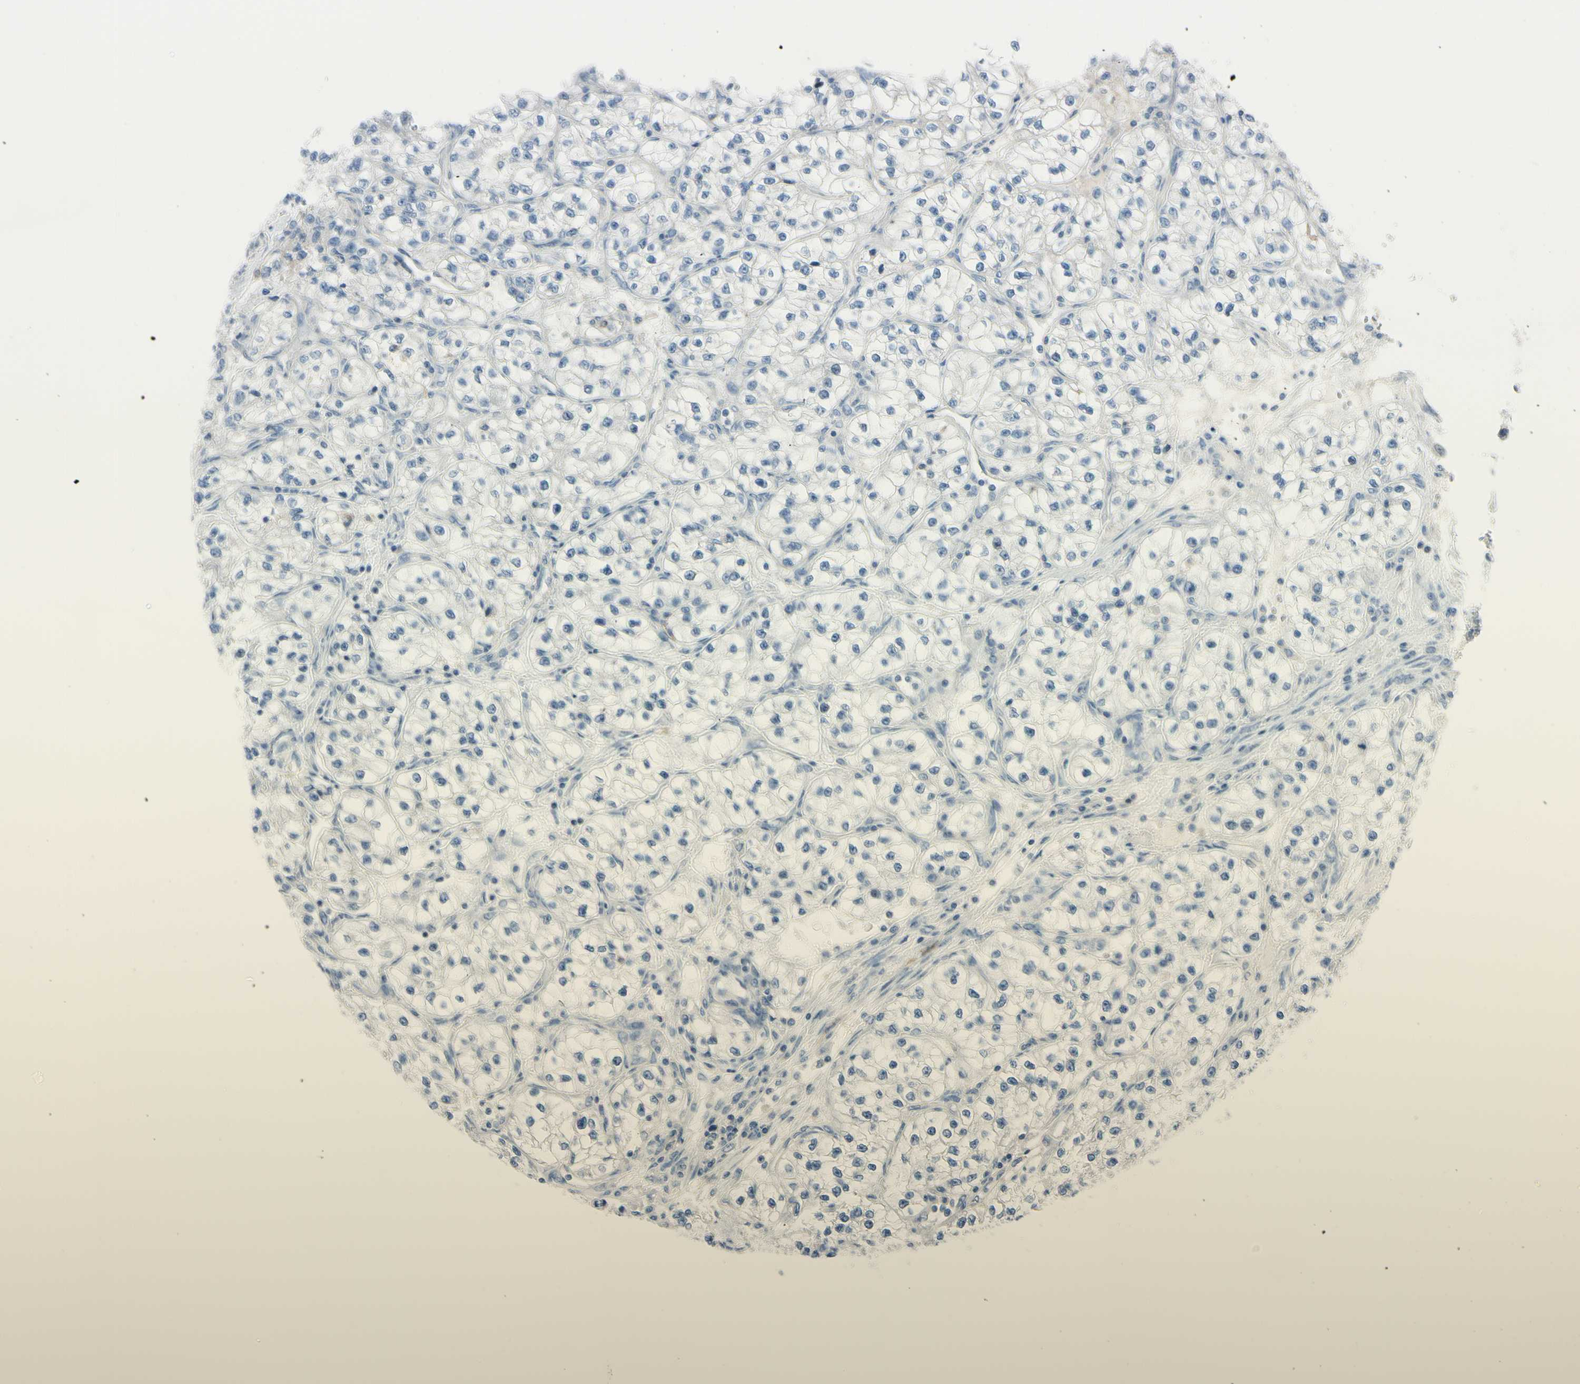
{"staining": {"intensity": "negative", "quantity": "none", "location": "none"}, "tissue": "renal cancer", "cell_type": "Tumor cells", "image_type": "cancer", "snomed": [{"axis": "morphology", "description": "Adenocarcinoma, NOS"}, {"axis": "topography", "description": "Kidney"}], "caption": "Immunohistochemistry (IHC) image of neoplastic tissue: renal cancer (adenocarcinoma) stained with DAB (3,3'-diaminobenzidine) shows no significant protein expression in tumor cells.", "gene": "ASB9", "patient": {"sex": "female", "age": 57}}